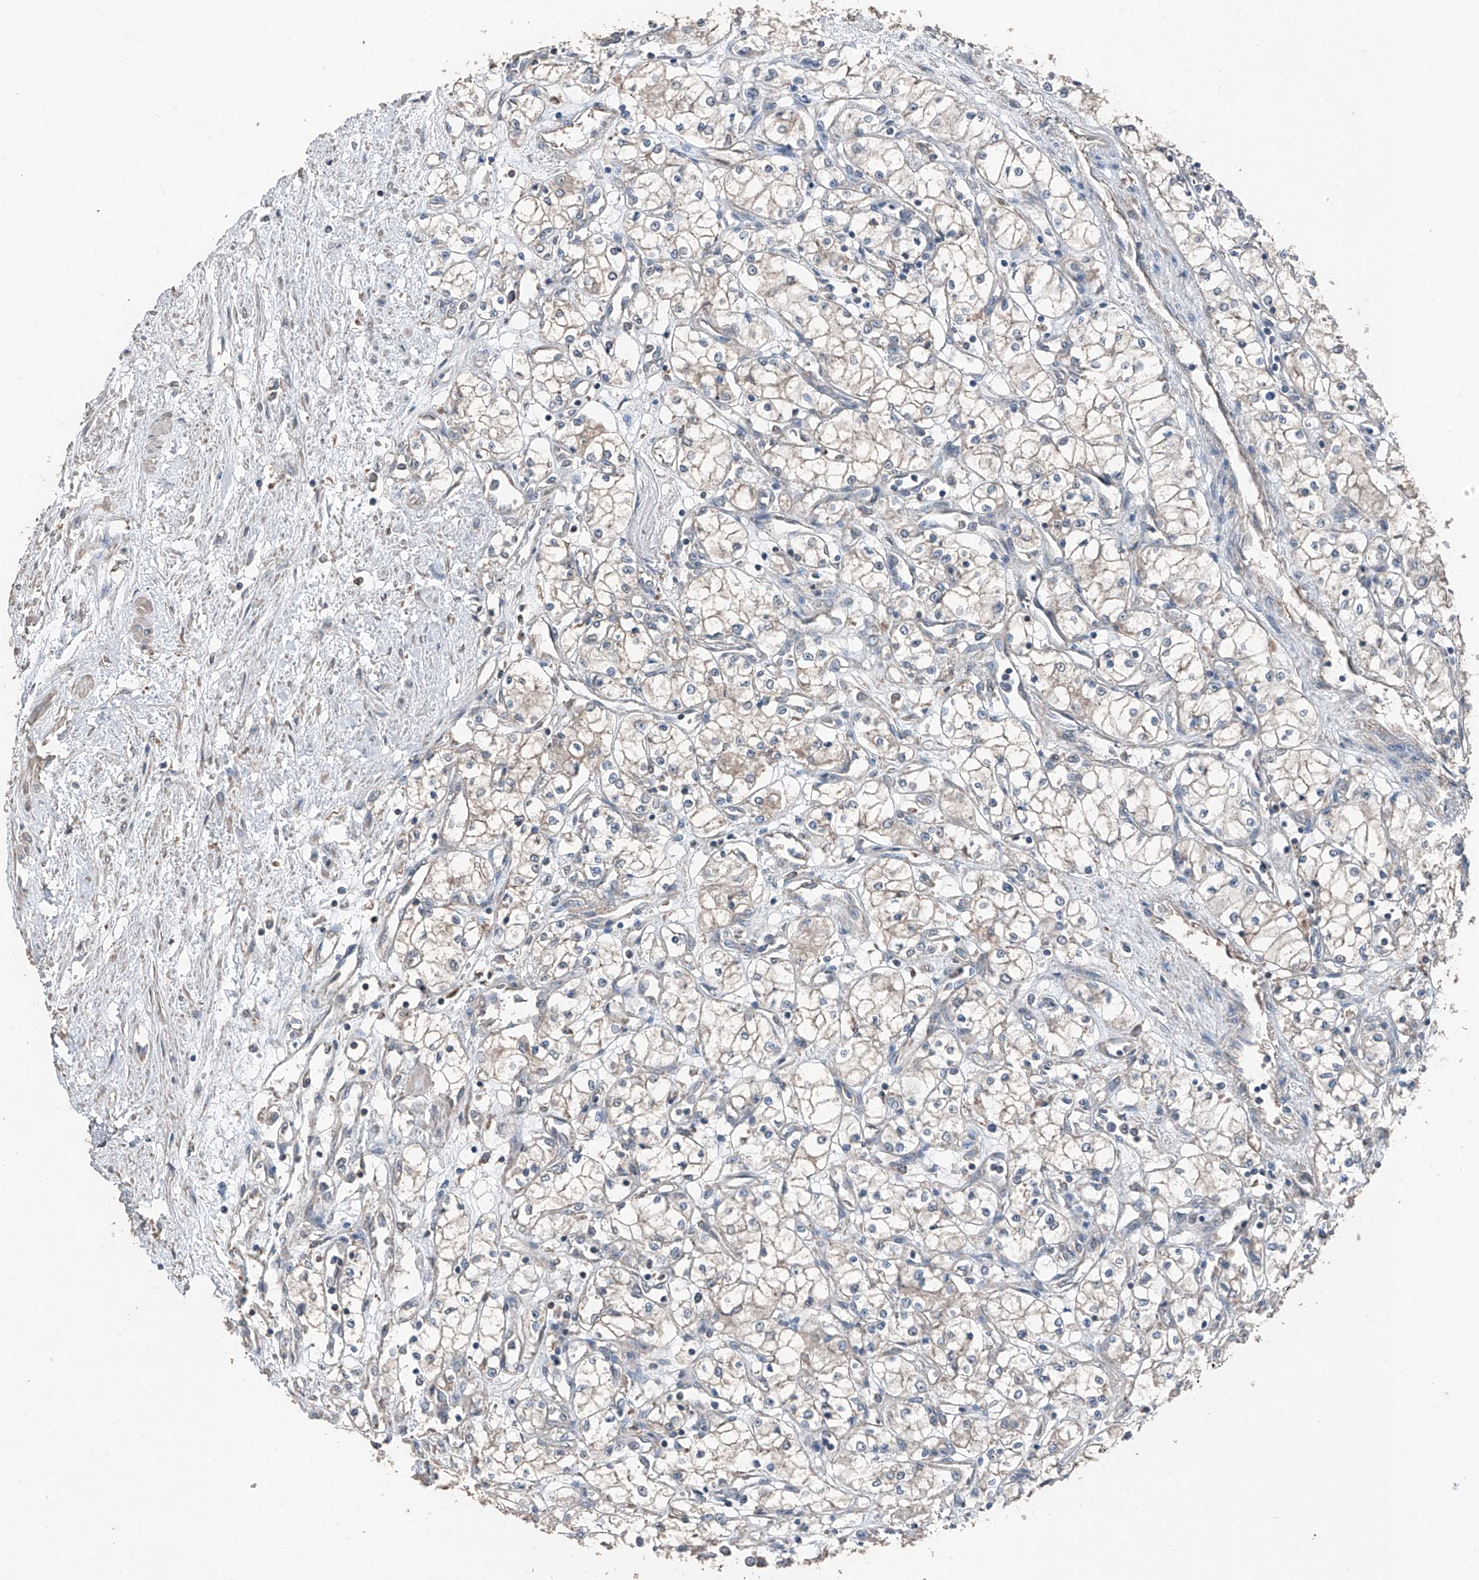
{"staining": {"intensity": "negative", "quantity": "none", "location": "none"}, "tissue": "renal cancer", "cell_type": "Tumor cells", "image_type": "cancer", "snomed": [{"axis": "morphology", "description": "Adenocarcinoma, NOS"}, {"axis": "topography", "description": "Kidney"}], "caption": "IHC photomicrograph of renal adenocarcinoma stained for a protein (brown), which reveals no positivity in tumor cells.", "gene": "MAMLD1", "patient": {"sex": "male", "age": 59}}